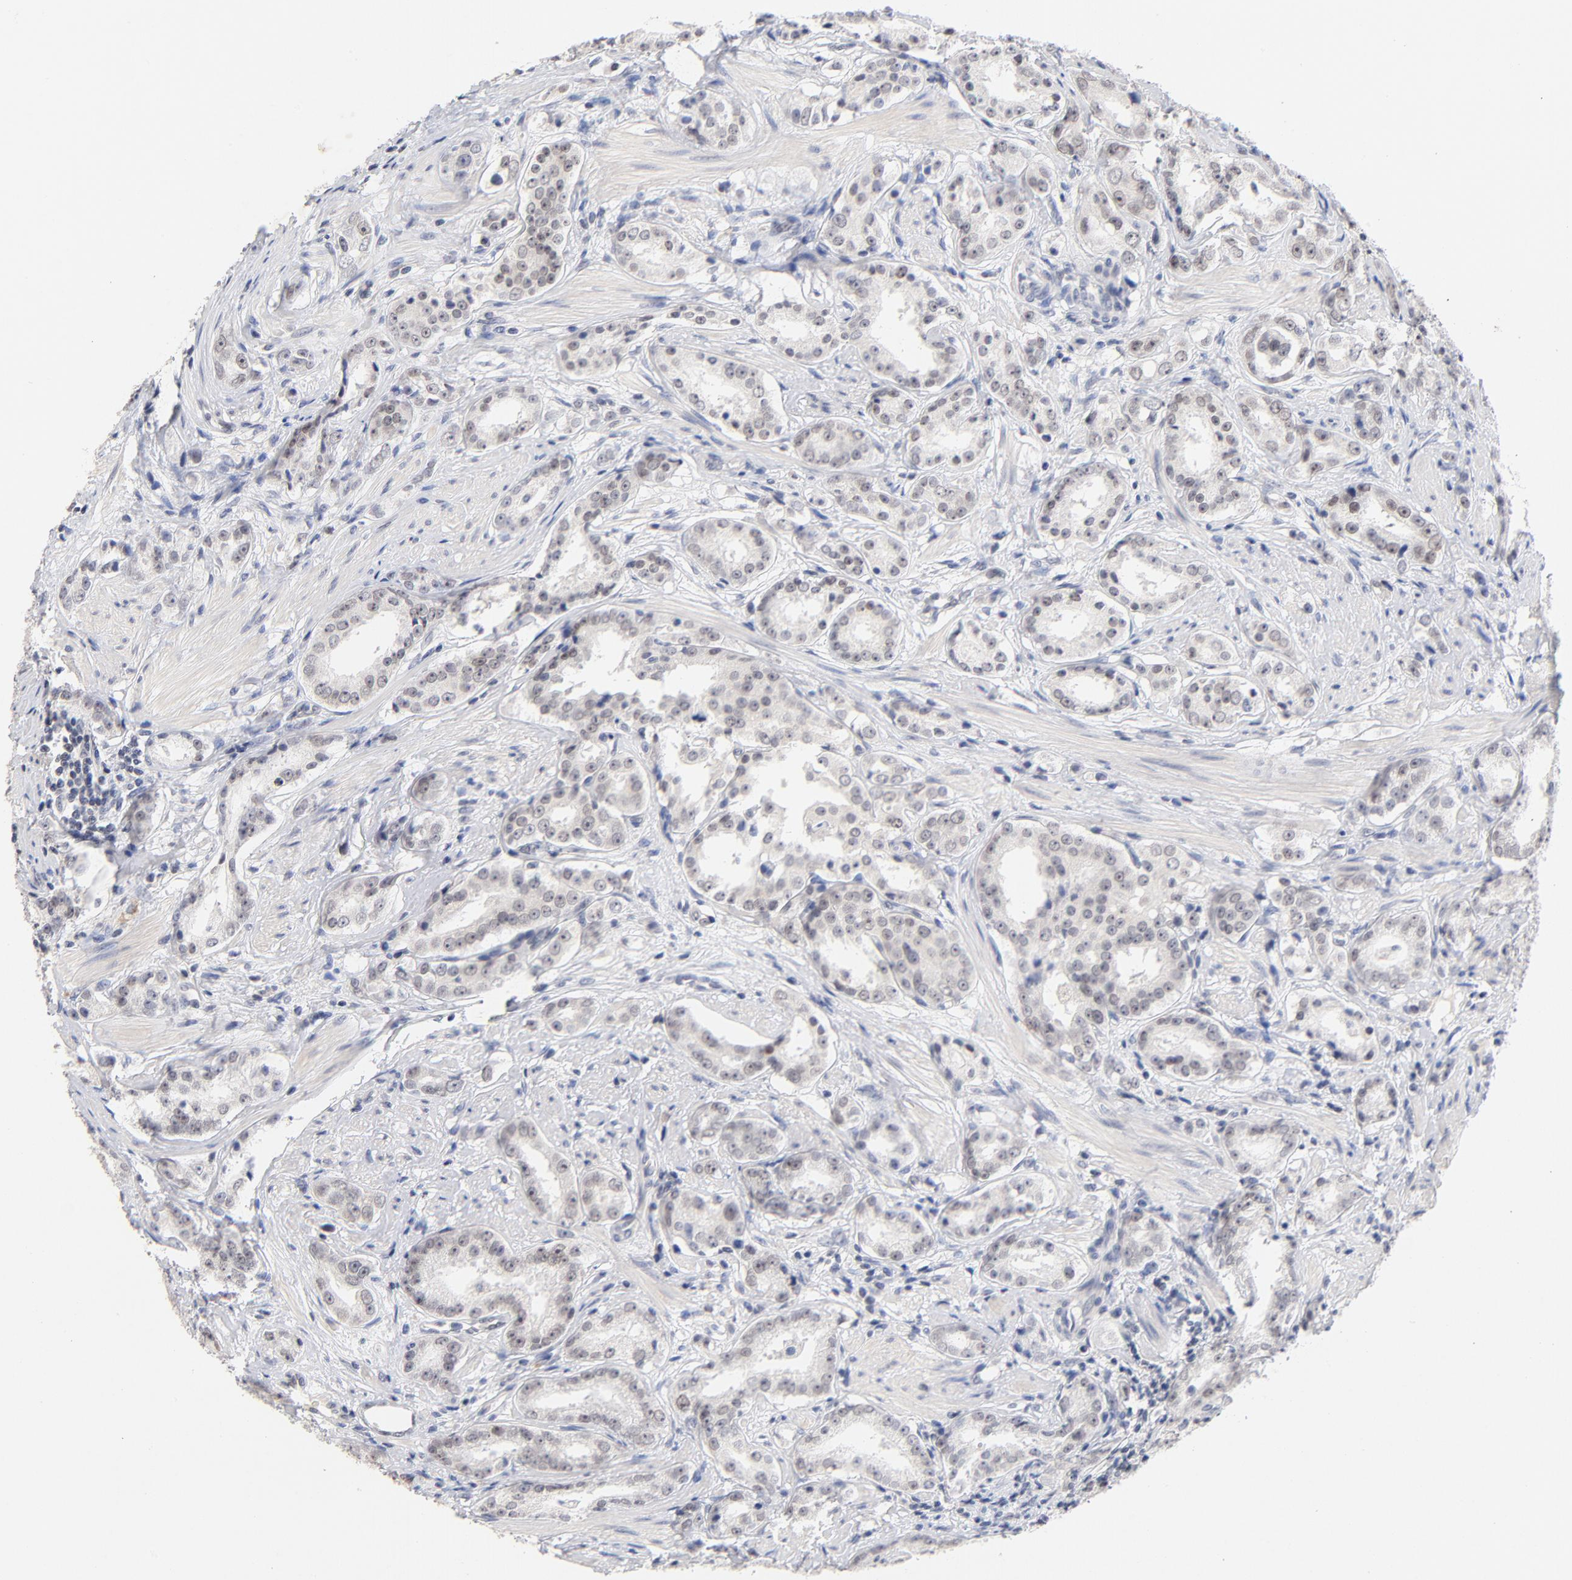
{"staining": {"intensity": "negative", "quantity": "none", "location": "none"}, "tissue": "prostate cancer", "cell_type": "Tumor cells", "image_type": "cancer", "snomed": [{"axis": "morphology", "description": "Adenocarcinoma, Medium grade"}, {"axis": "topography", "description": "Prostate"}], "caption": "Tumor cells show no significant expression in prostate medium-grade adenocarcinoma. (Immunohistochemistry (ihc), brightfield microscopy, high magnification).", "gene": "ORC2", "patient": {"sex": "male", "age": 53}}